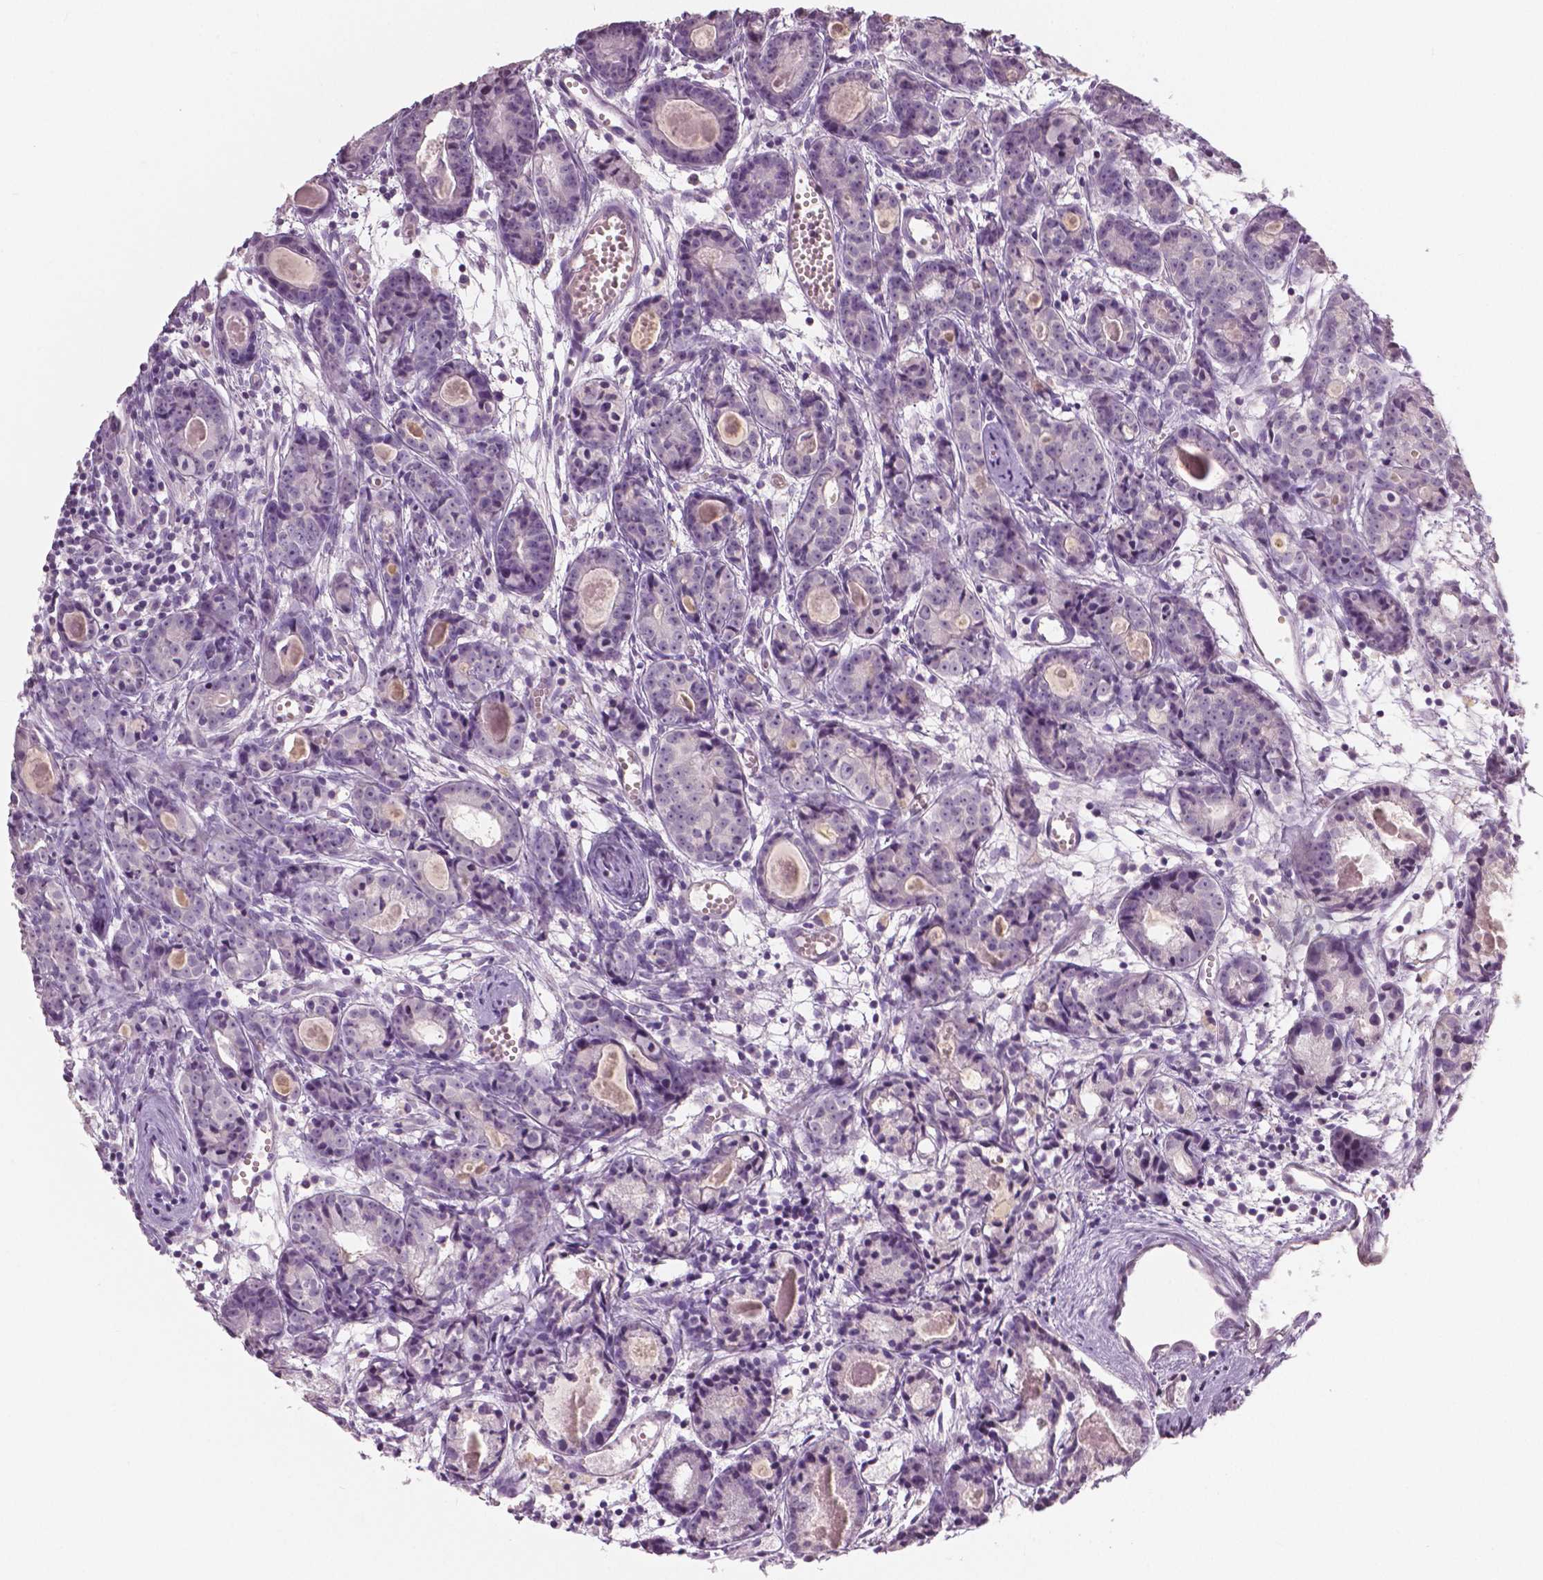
{"staining": {"intensity": "negative", "quantity": "none", "location": "none"}, "tissue": "prostate cancer", "cell_type": "Tumor cells", "image_type": "cancer", "snomed": [{"axis": "morphology", "description": "Adenocarcinoma, Medium grade"}, {"axis": "topography", "description": "Prostate"}], "caption": "Prostate medium-grade adenocarcinoma was stained to show a protein in brown. There is no significant positivity in tumor cells.", "gene": "NECAB1", "patient": {"sex": "male", "age": 74}}